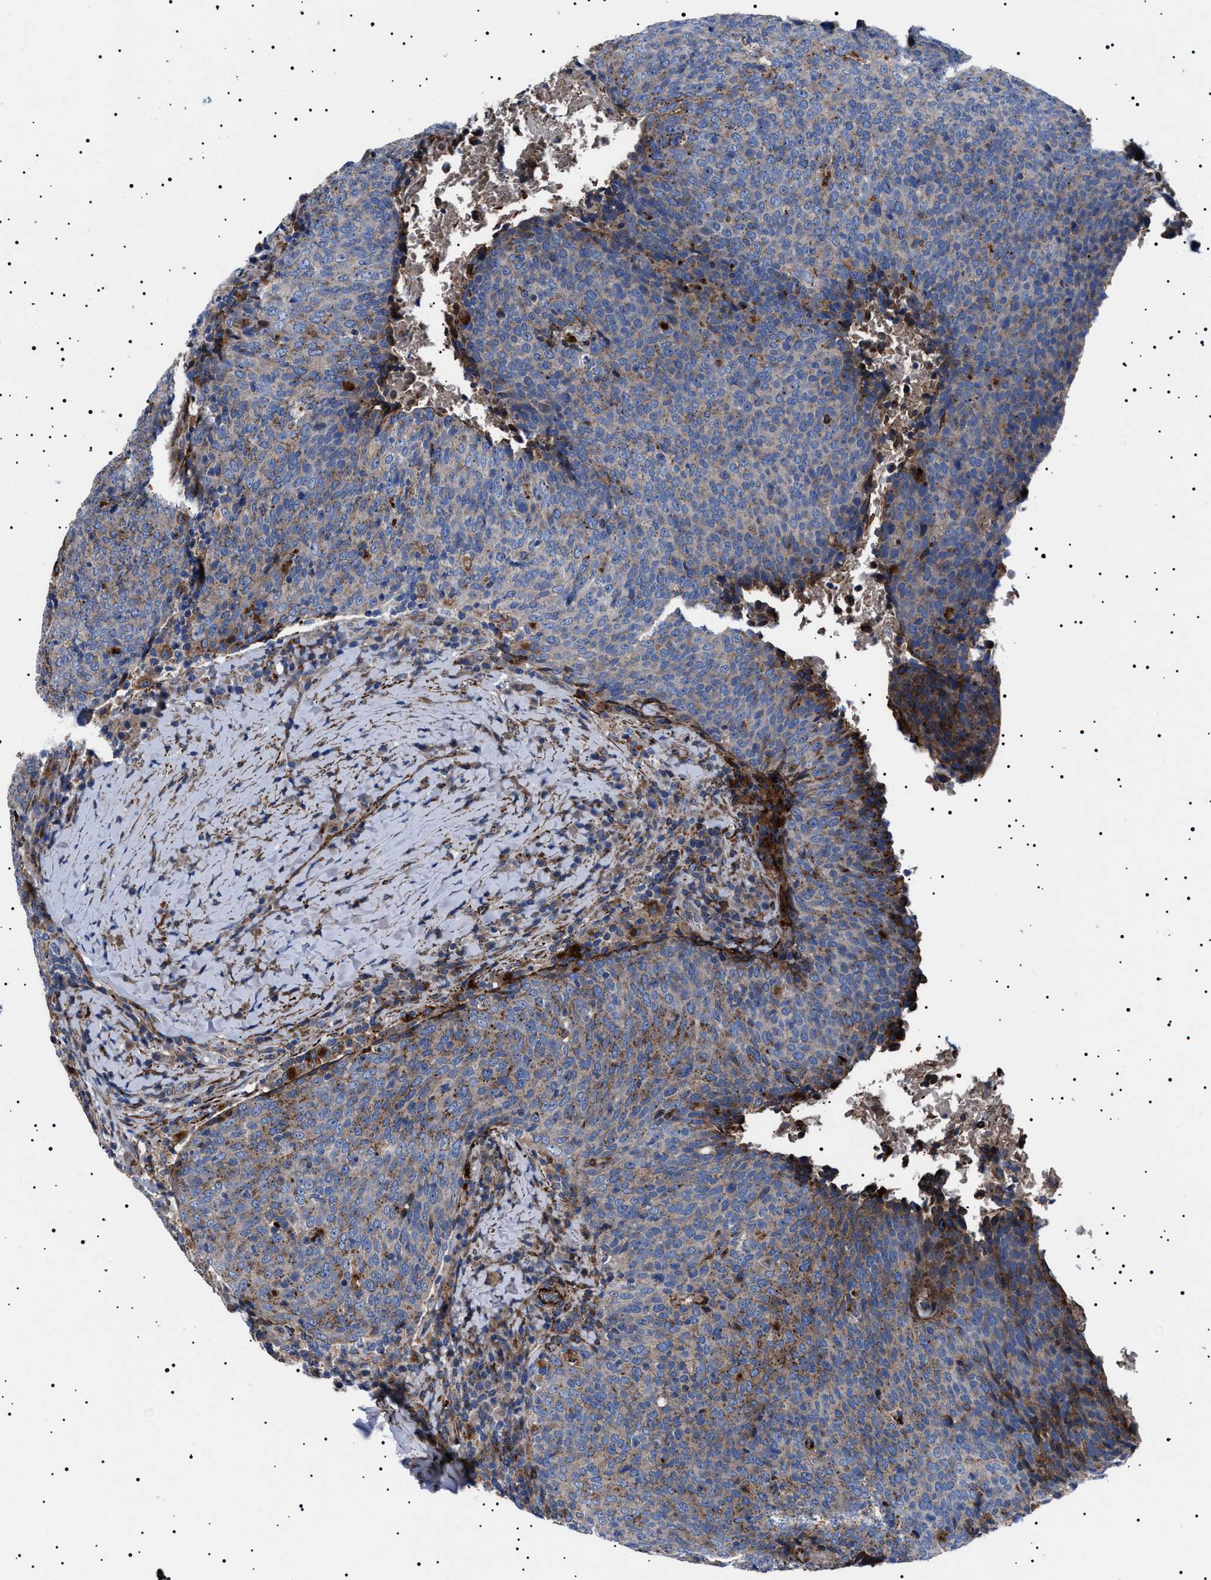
{"staining": {"intensity": "moderate", "quantity": "25%-75%", "location": "cytoplasmic/membranous"}, "tissue": "head and neck cancer", "cell_type": "Tumor cells", "image_type": "cancer", "snomed": [{"axis": "morphology", "description": "Squamous cell carcinoma, NOS"}, {"axis": "morphology", "description": "Squamous cell carcinoma, metastatic, NOS"}, {"axis": "topography", "description": "Lymph node"}, {"axis": "topography", "description": "Head-Neck"}], "caption": "Tumor cells exhibit moderate cytoplasmic/membranous staining in about 25%-75% of cells in head and neck cancer.", "gene": "NEU1", "patient": {"sex": "male", "age": 62}}